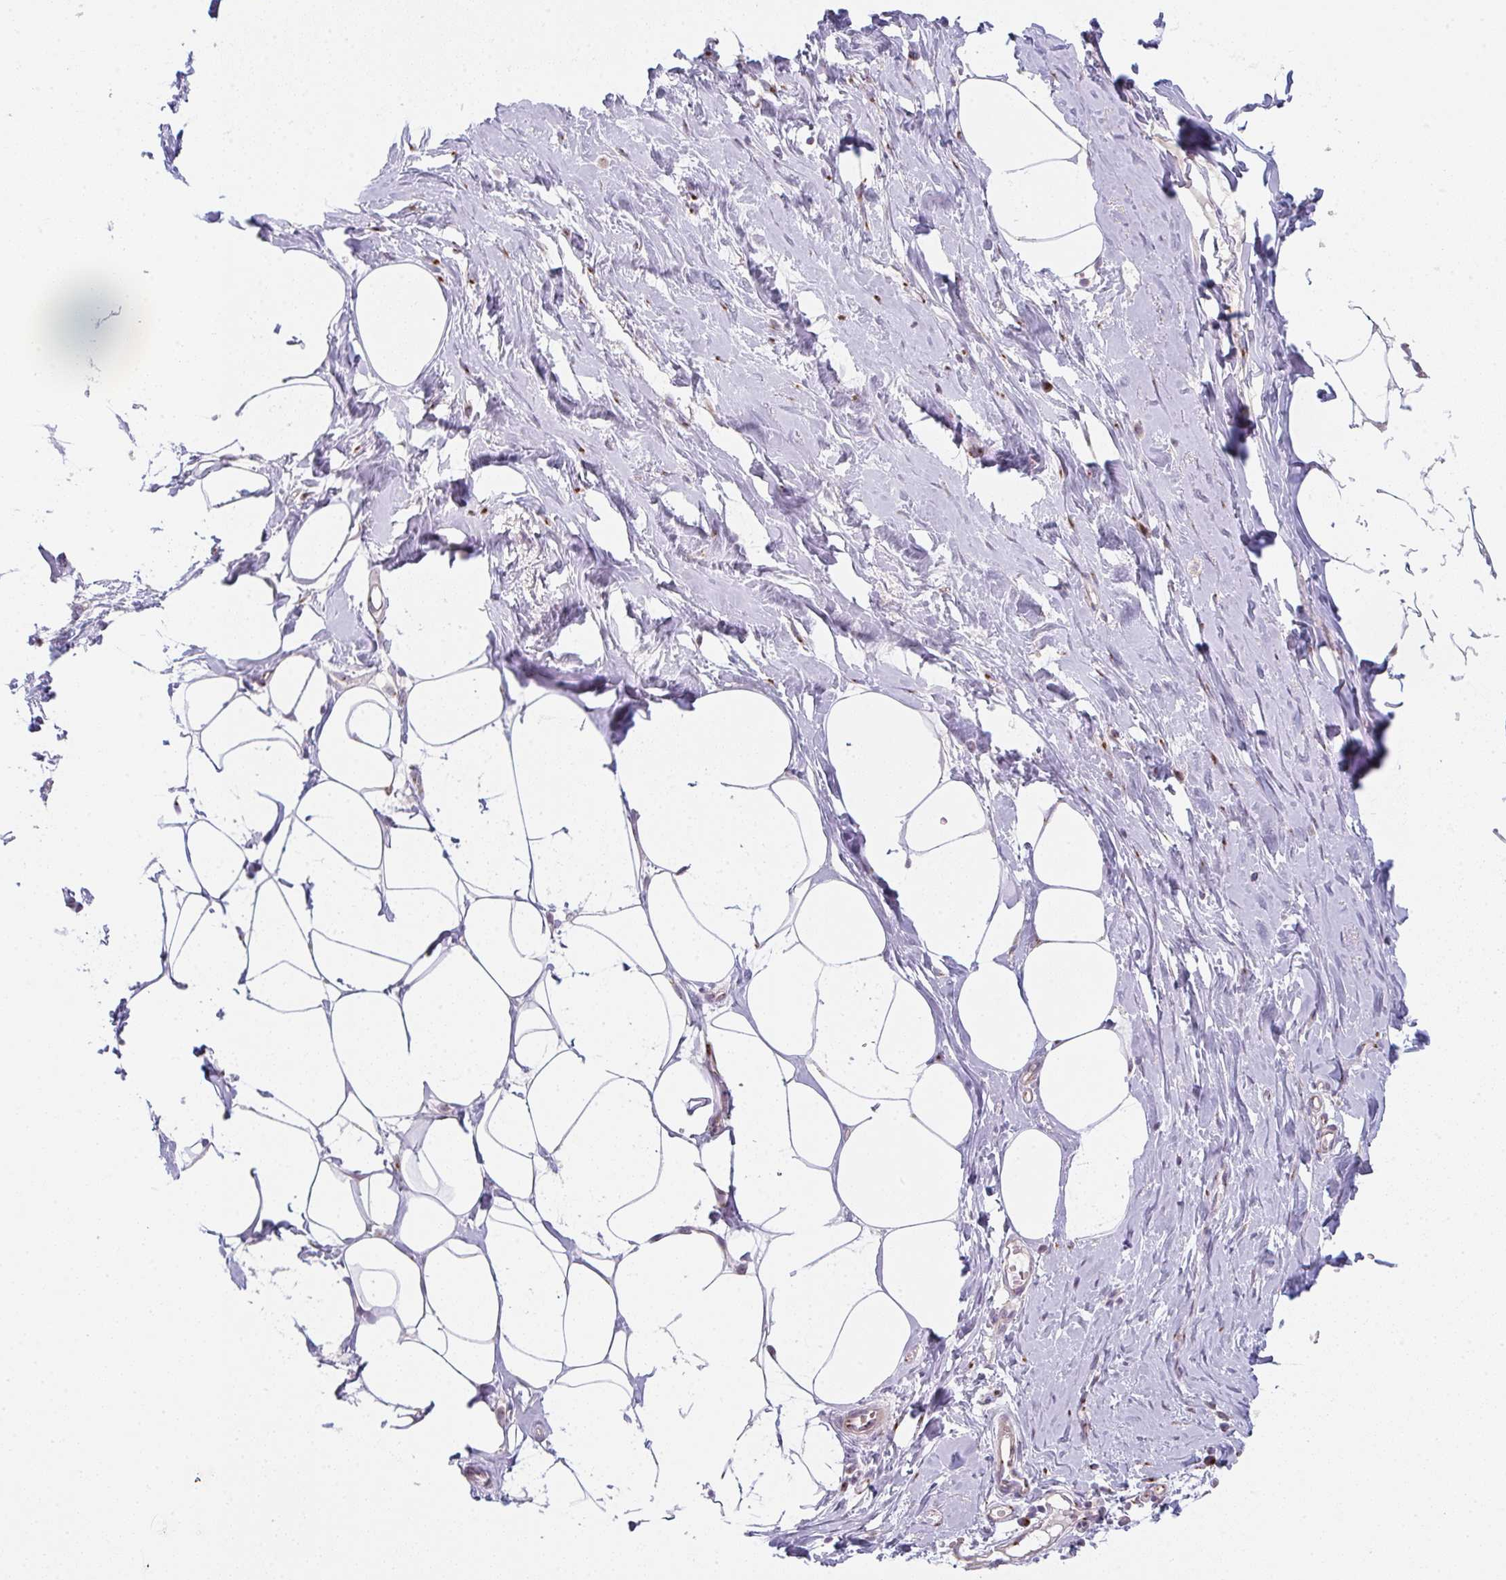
{"staining": {"intensity": "negative", "quantity": "none", "location": "none"}, "tissue": "breast", "cell_type": "Adipocytes", "image_type": "normal", "snomed": [{"axis": "morphology", "description": "Normal tissue, NOS"}, {"axis": "topography", "description": "Breast"}], "caption": "Immunohistochemistry photomicrograph of normal breast: human breast stained with DAB displays no significant protein staining in adipocytes. (Stains: DAB (3,3'-diaminobenzidine) immunohistochemistry with hematoxylin counter stain, Microscopy: brightfield microscopy at high magnification).", "gene": "GVQW3", "patient": {"sex": "female", "age": 27}}